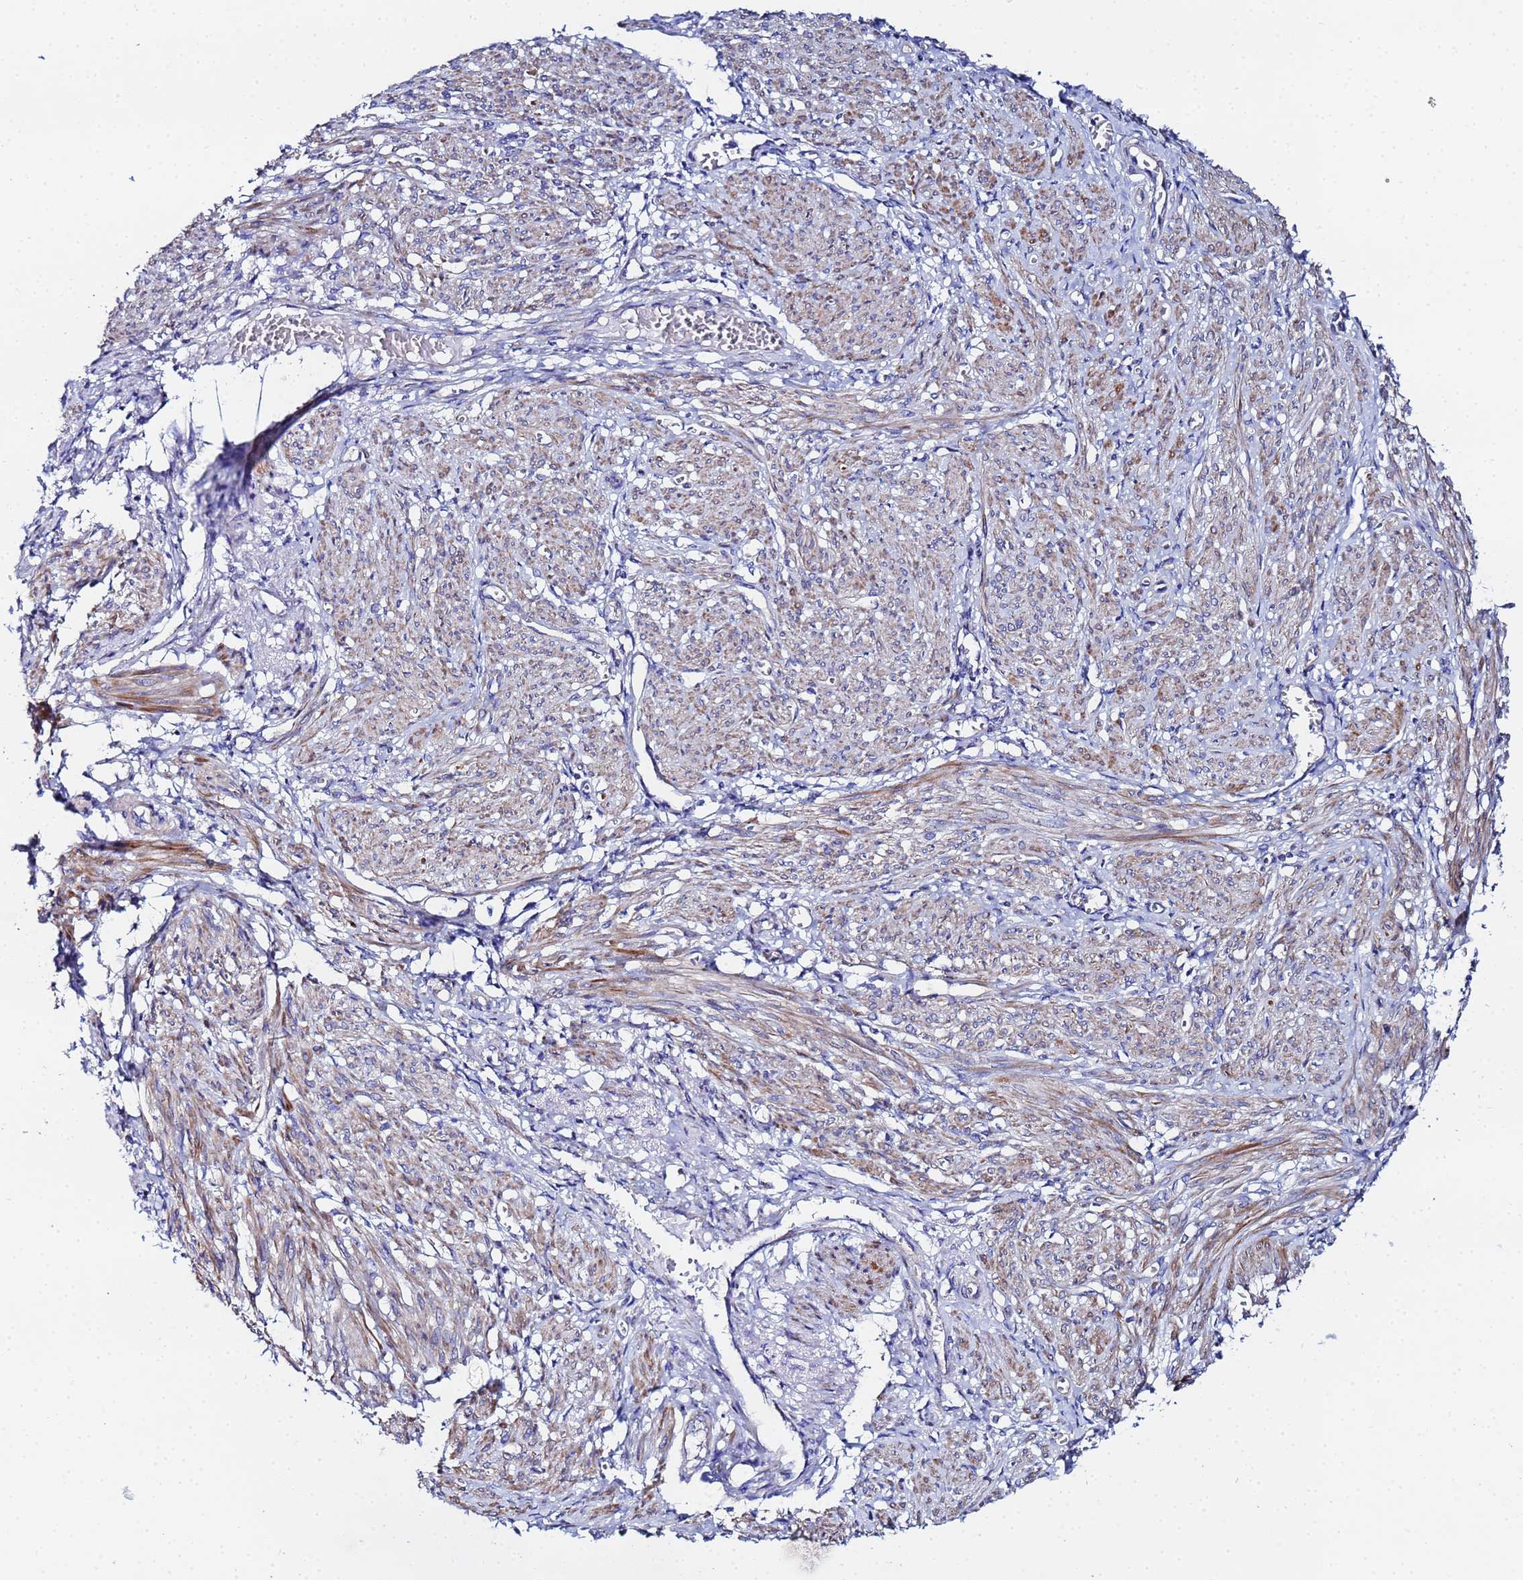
{"staining": {"intensity": "moderate", "quantity": "25%-75%", "location": "cytoplasmic/membranous"}, "tissue": "smooth muscle", "cell_type": "Smooth muscle cells", "image_type": "normal", "snomed": [{"axis": "morphology", "description": "Normal tissue, NOS"}, {"axis": "topography", "description": "Smooth muscle"}], "caption": "Protein staining demonstrates moderate cytoplasmic/membranous expression in about 25%-75% of smooth muscle cells in benign smooth muscle.", "gene": "FAHD2A", "patient": {"sex": "female", "age": 39}}